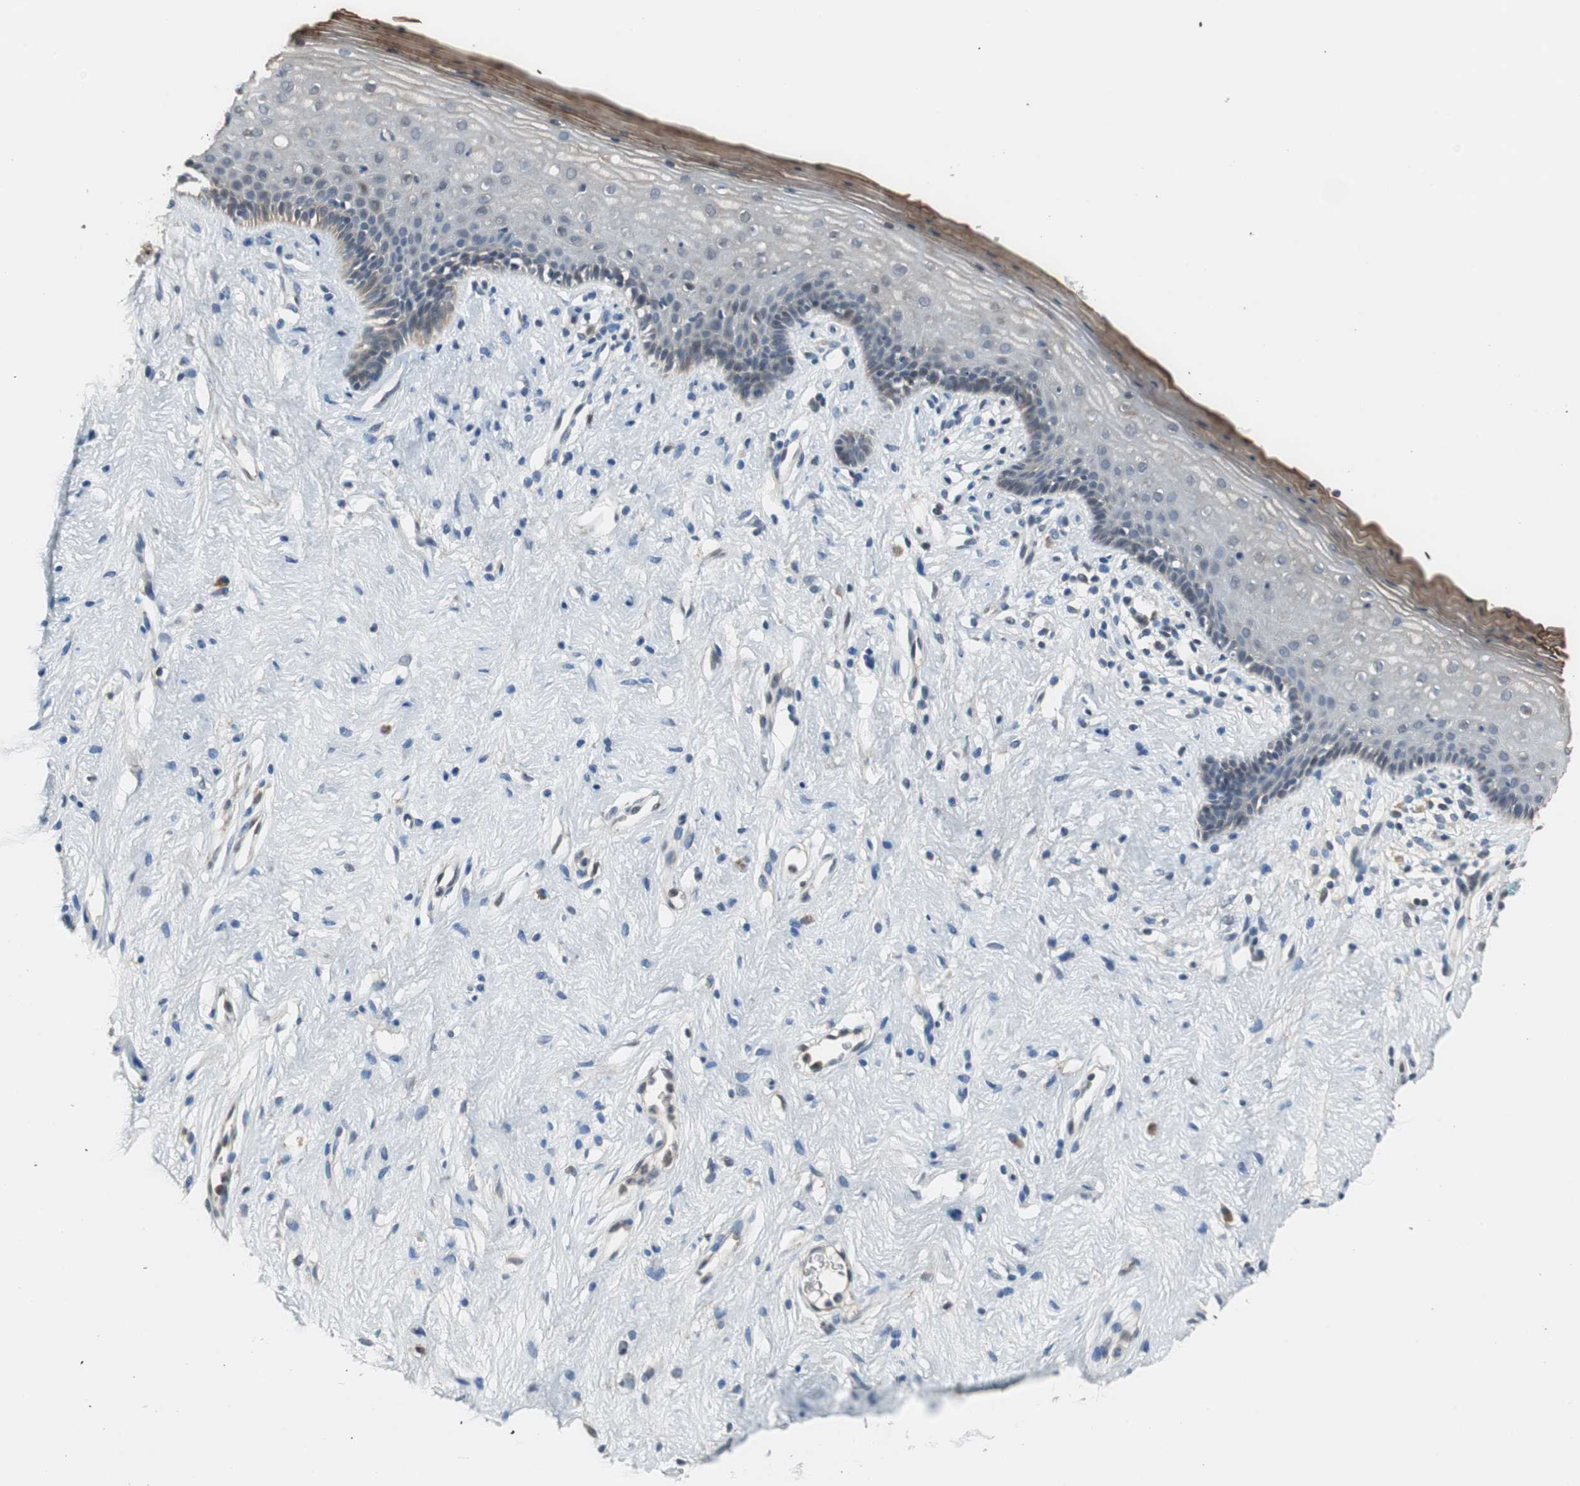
{"staining": {"intensity": "weak", "quantity": "<25%", "location": "cytoplasmic/membranous"}, "tissue": "vagina", "cell_type": "Squamous epithelial cells", "image_type": "normal", "snomed": [{"axis": "morphology", "description": "Normal tissue, NOS"}, {"axis": "topography", "description": "Vagina"}], "caption": "Vagina was stained to show a protein in brown. There is no significant positivity in squamous epithelial cells. Brightfield microscopy of immunohistochemistry (IHC) stained with DAB (brown) and hematoxylin (blue), captured at high magnification.", "gene": "PI4KB", "patient": {"sex": "female", "age": 44}}